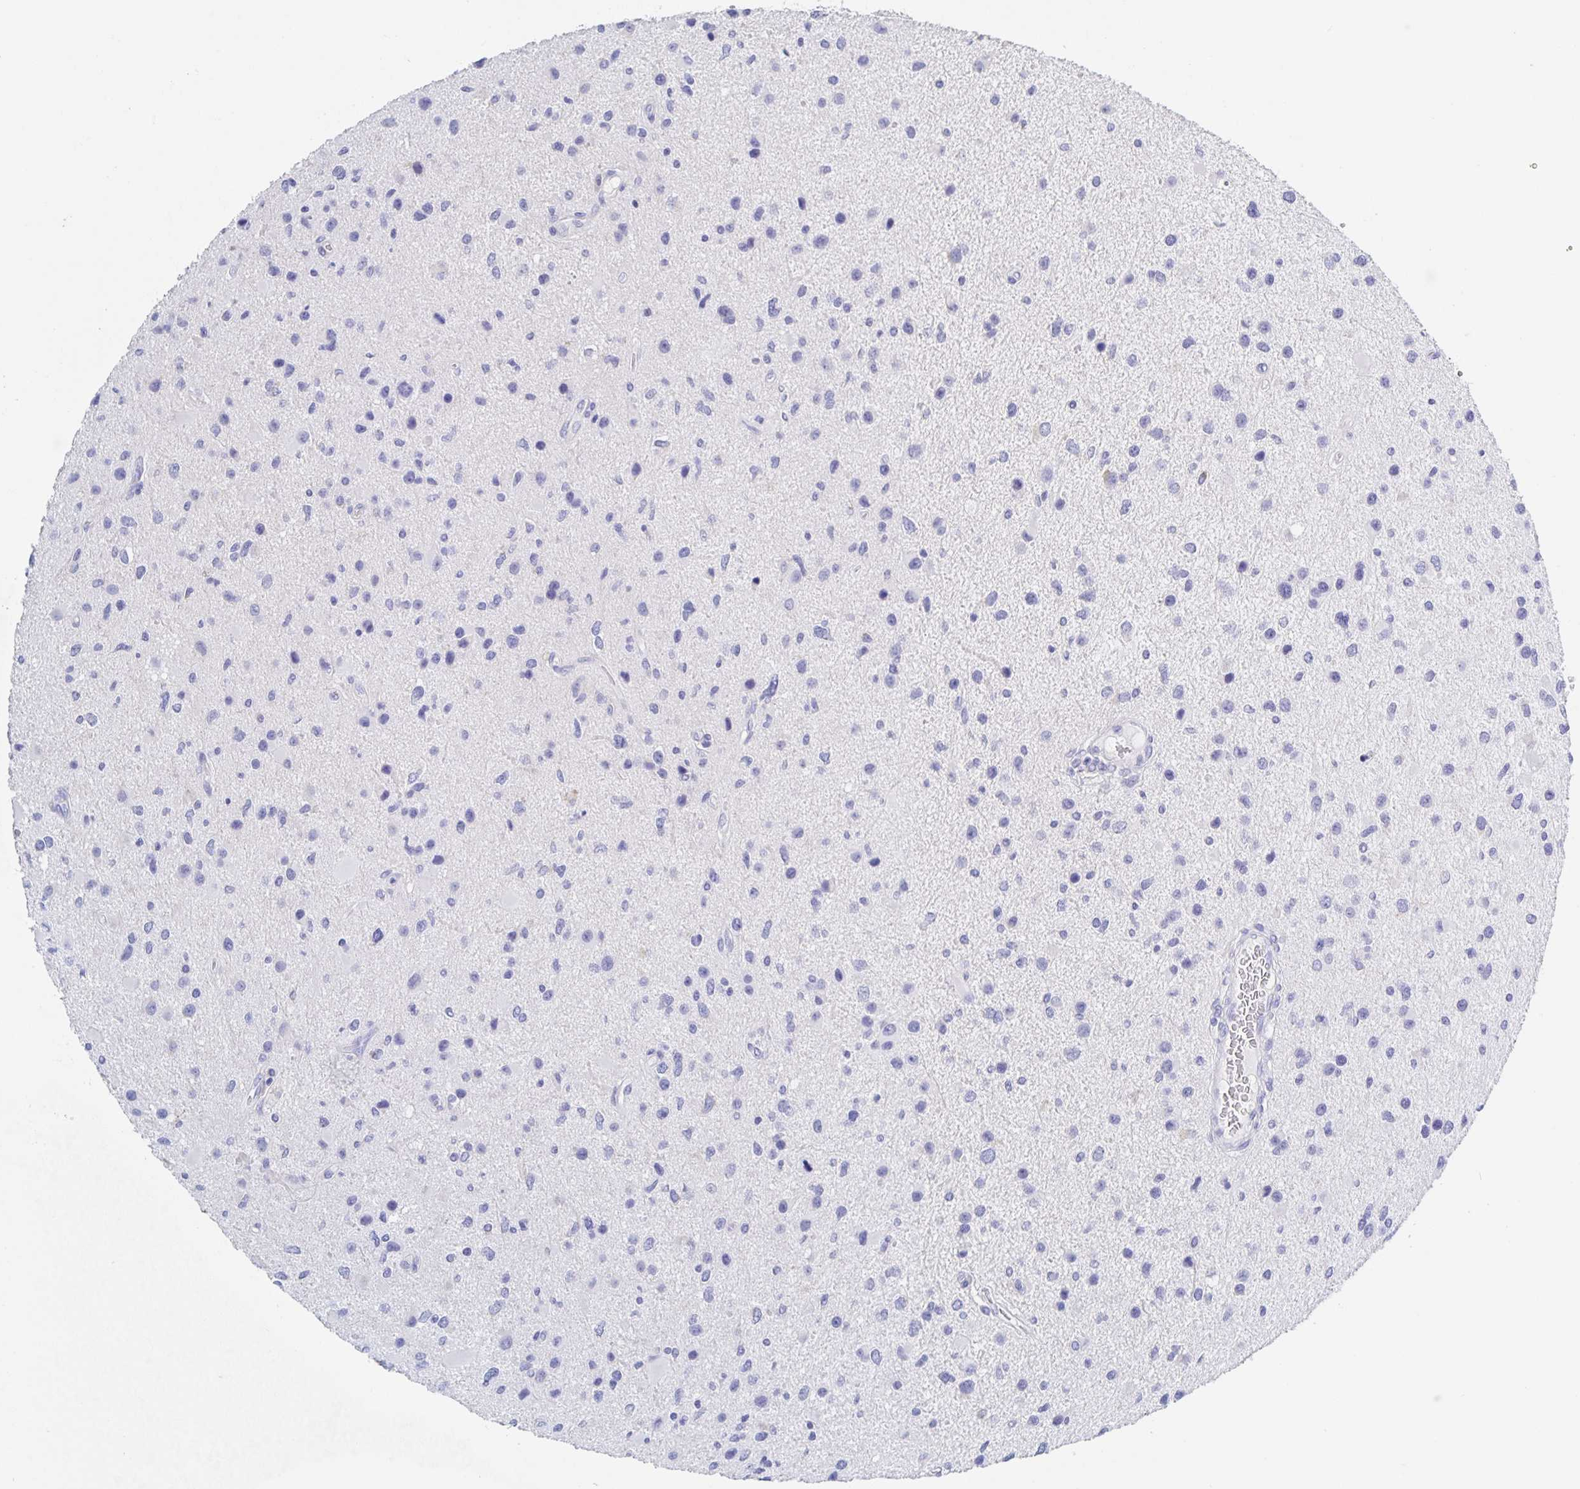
{"staining": {"intensity": "negative", "quantity": "none", "location": "none"}, "tissue": "glioma", "cell_type": "Tumor cells", "image_type": "cancer", "snomed": [{"axis": "morphology", "description": "Glioma, malignant, Low grade"}, {"axis": "topography", "description": "Brain"}], "caption": "DAB immunohistochemical staining of glioma shows no significant positivity in tumor cells.", "gene": "DMBT1", "patient": {"sex": "female", "age": 32}}